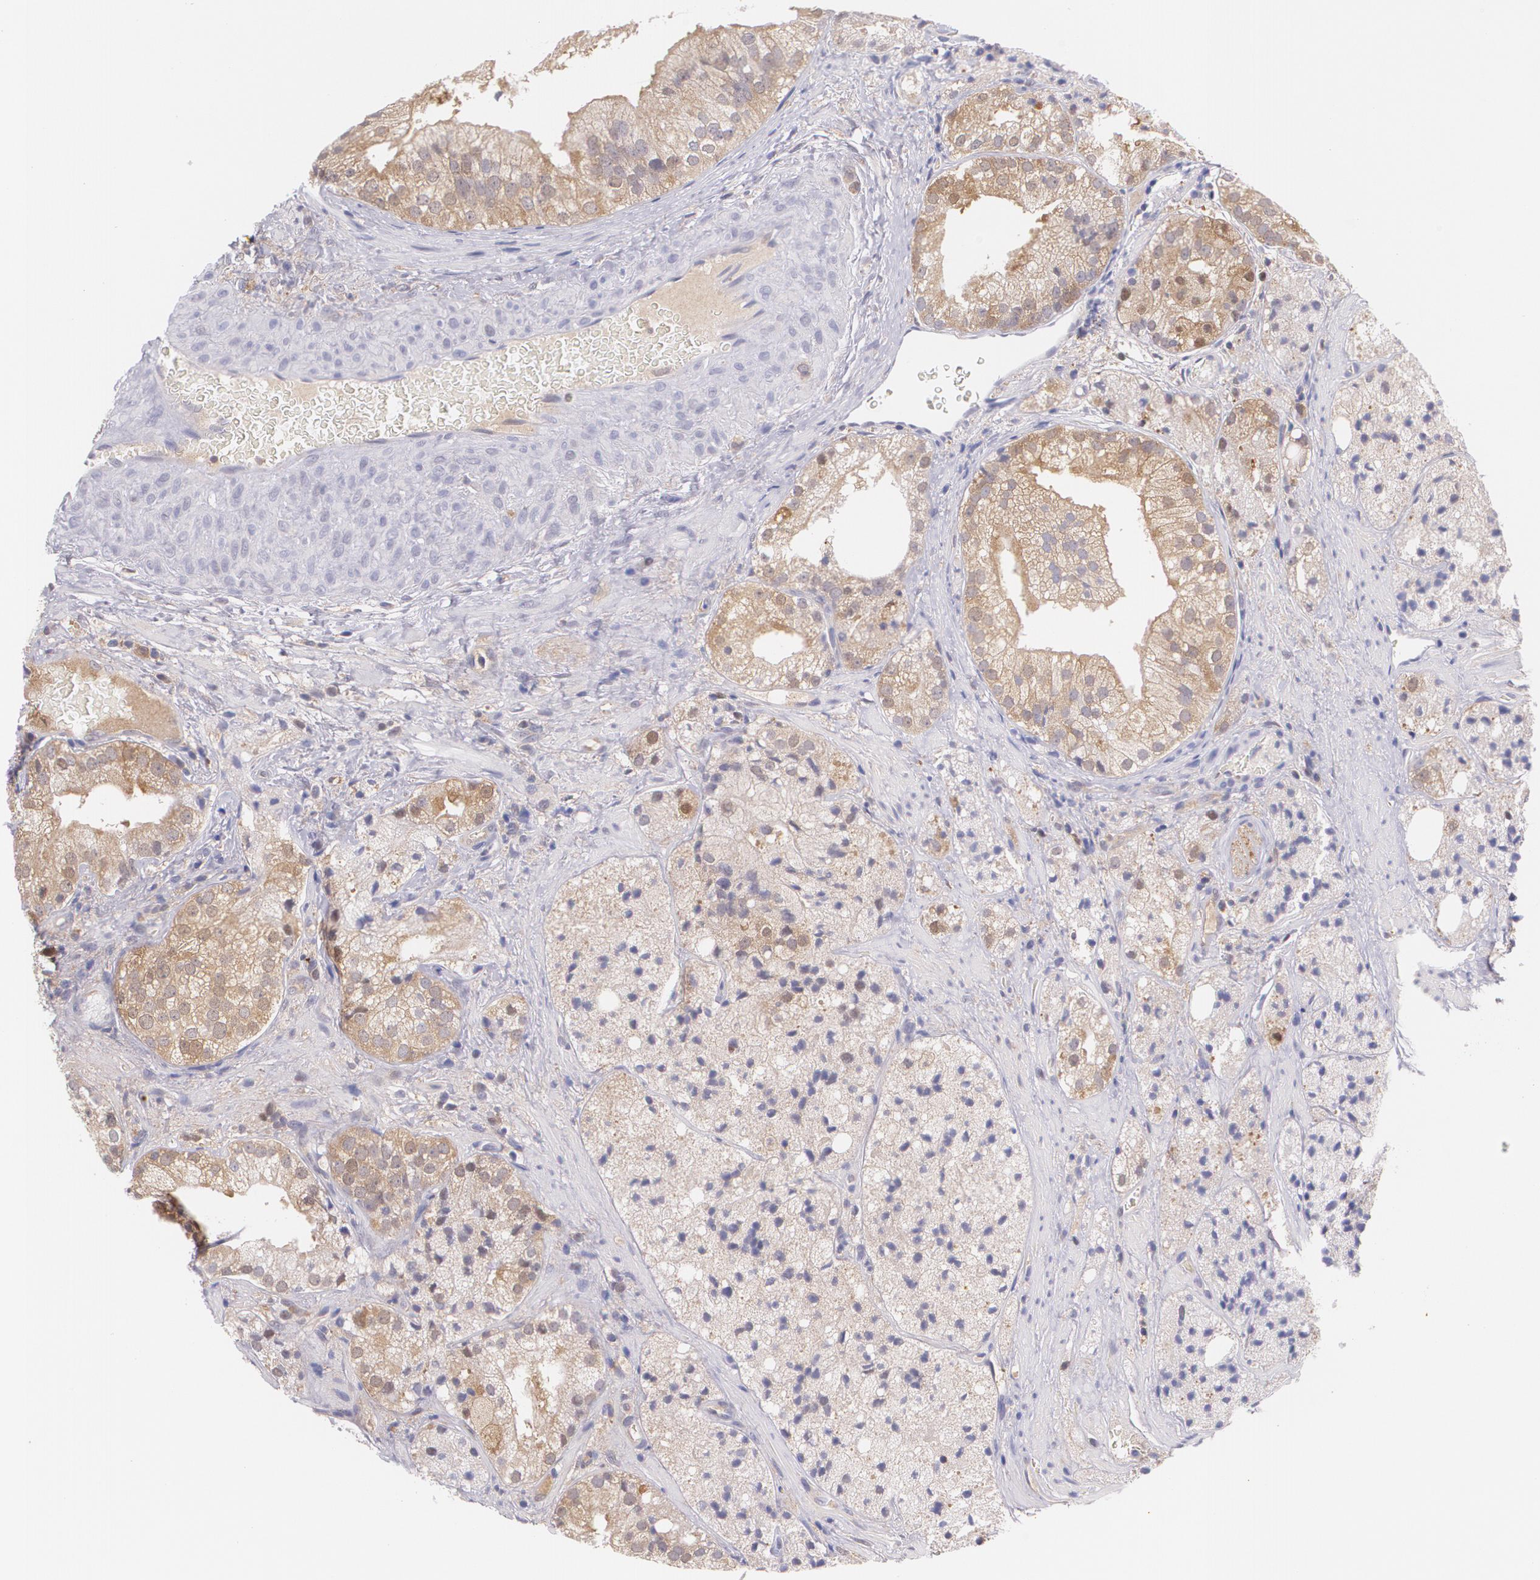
{"staining": {"intensity": "moderate", "quantity": ">75%", "location": "cytoplasmic/membranous"}, "tissue": "prostate cancer", "cell_type": "Tumor cells", "image_type": "cancer", "snomed": [{"axis": "morphology", "description": "Adenocarcinoma, Low grade"}, {"axis": "topography", "description": "Prostate"}], "caption": "Immunohistochemical staining of adenocarcinoma (low-grade) (prostate) reveals medium levels of moderate cytoplasmic/membranous positivity in approximately >75% of tumor cells.", "gene": "HSPH1", "patient": {"sex": "male", "age": 60}}